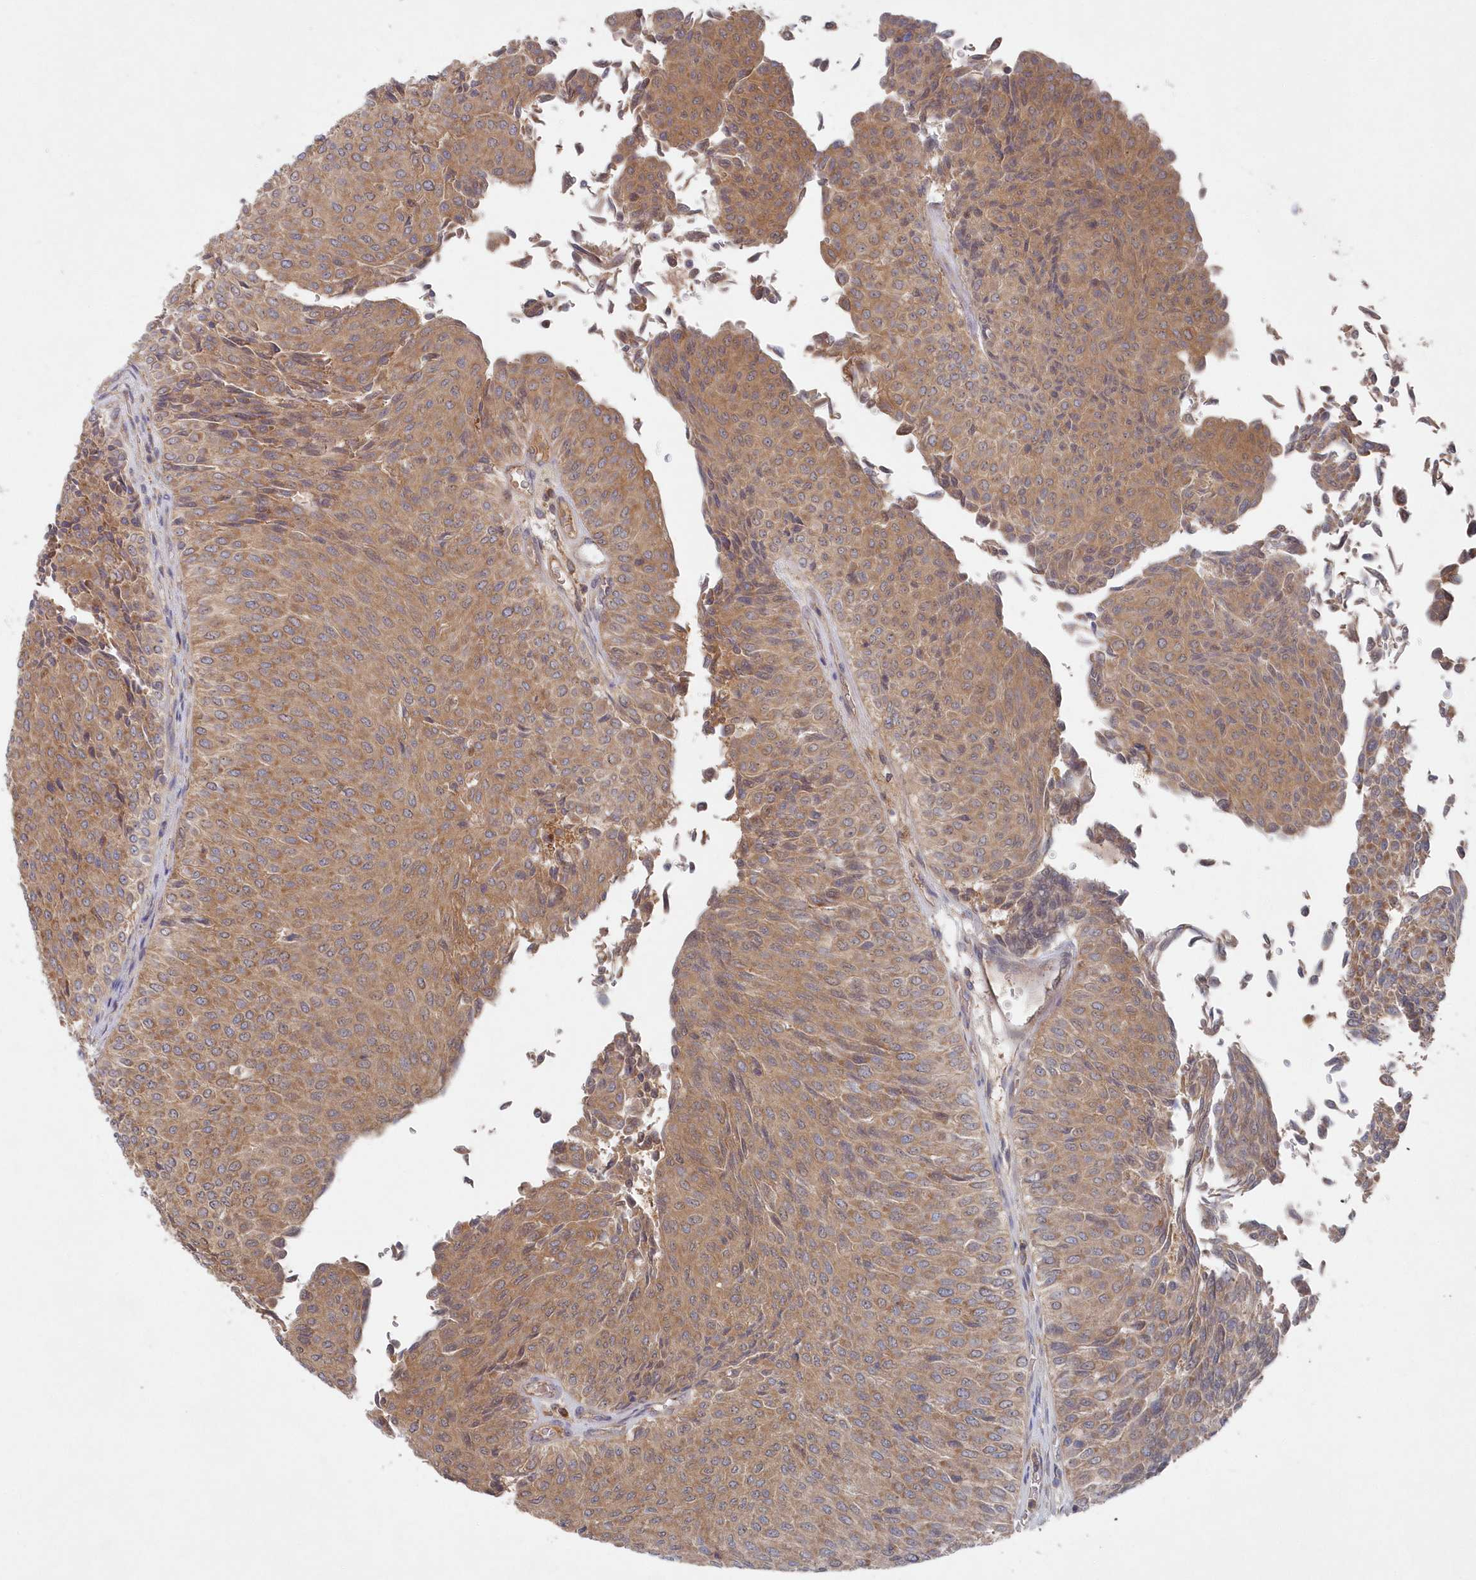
{"staining": {"intensity": "moderate", "quantity": ">75%", "location": "cytoplasmic/membranous"}, "tissue": "urothelial cancer", "cell_type": "Tumor cells", "image_type": "cancer", "snomed": [{"axis": "morphology", "description": "Urothelial carcinoma, Low grade"}, {"axis": "topography", "description": "Urinary bladder"}], "caption": "Low-grade urothelial carcinoma stained with a protein marker displays moderate staining in tumor cells.", "gene": "ASNSD1", "patient": {"sex": "male", "age": 78}}